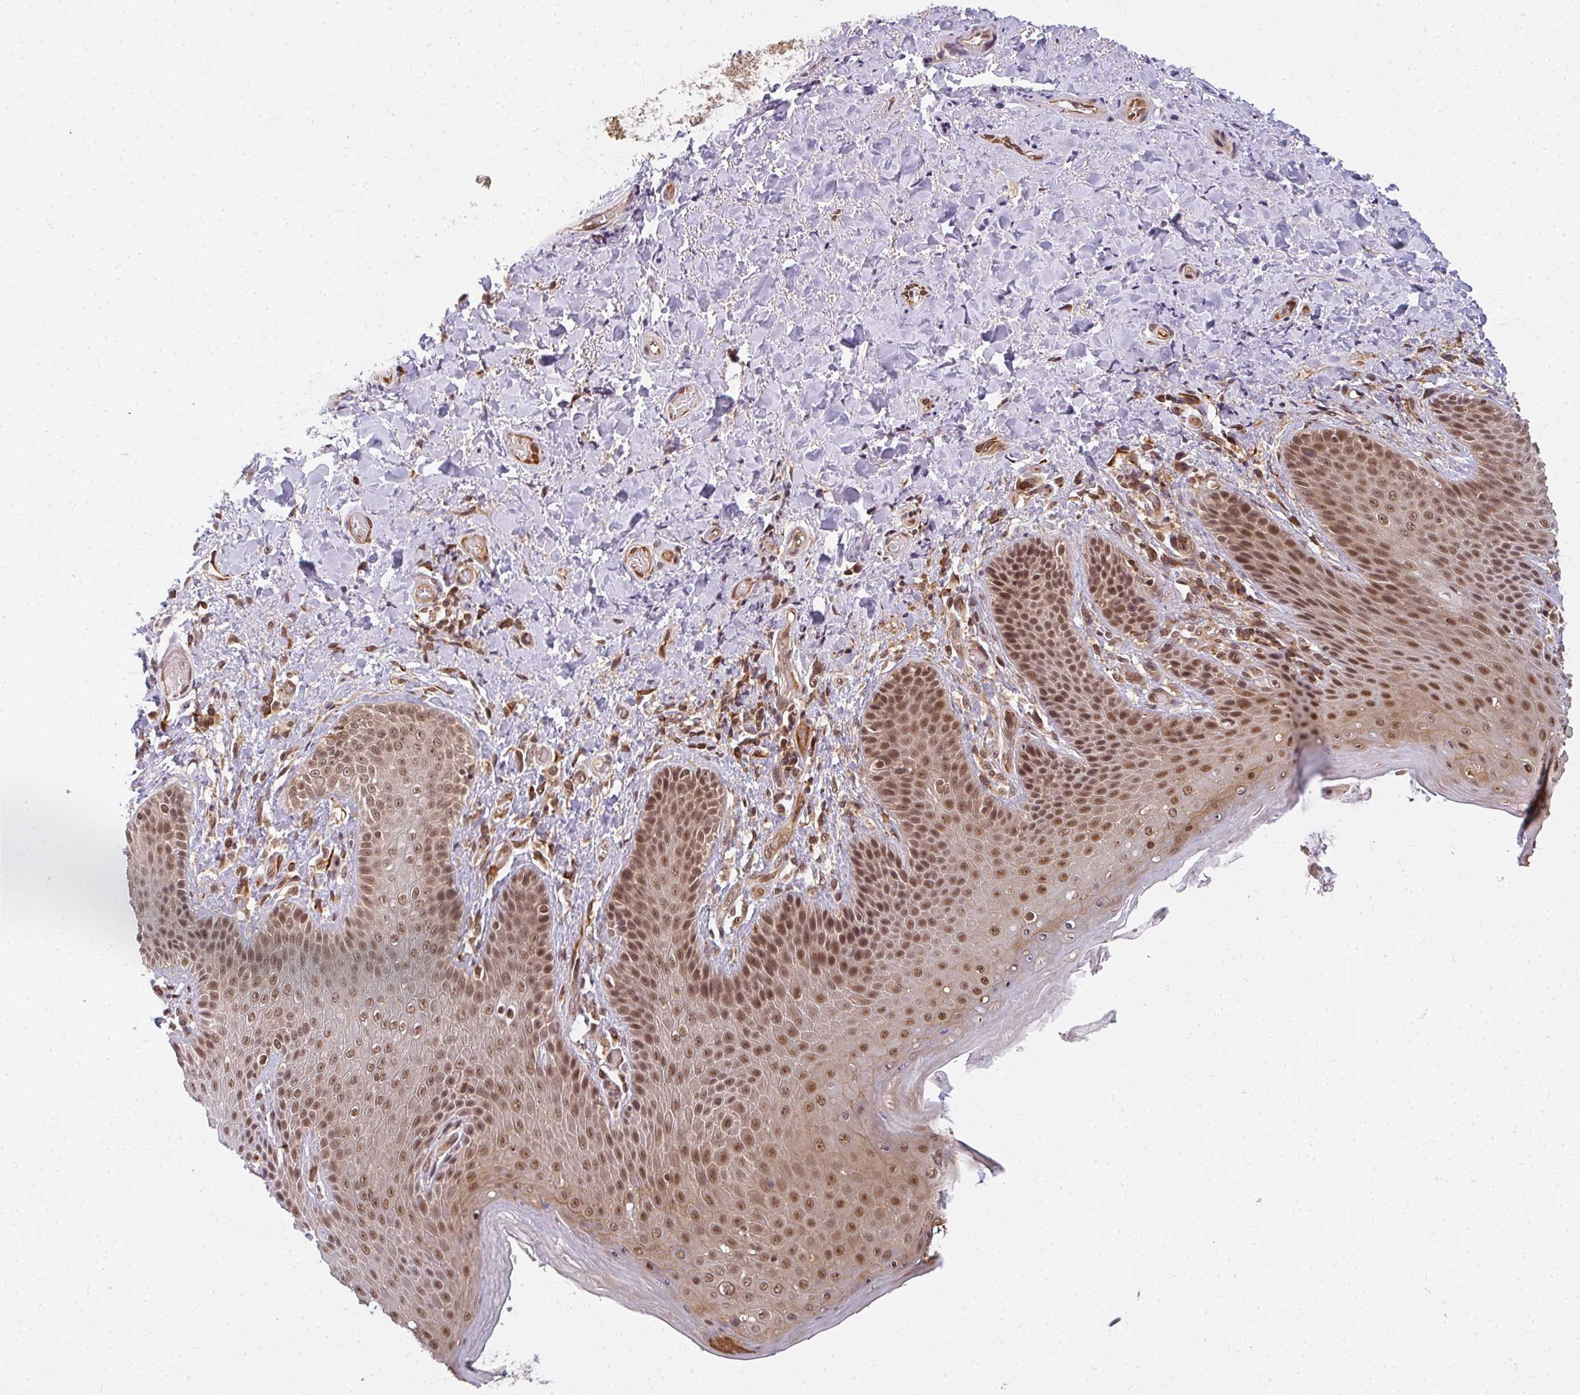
{"staining": {"intensity": "moderate", "quantity": ">75%", "location": "cytoplasmic/membranous,nuclear"}, "tissue": "skin", "cell_type": "Epidermal cells", "image_type": "normal", "snomed": [{"axis": "morphology", "description": "Normal tissue, NOS"}, {"axis": "topography", "description": "Anal"}, {"axis": "topography", "description": "Peripheral nerve tissue"}], "caption": "A histopathology image of skin stained for a protein exhibits moderate cytoplasmic/membranous,nuclear brown staining in epidermal cells.", "gene": "GTF3C6", "patient": {"sex": "male", "age": 51}}